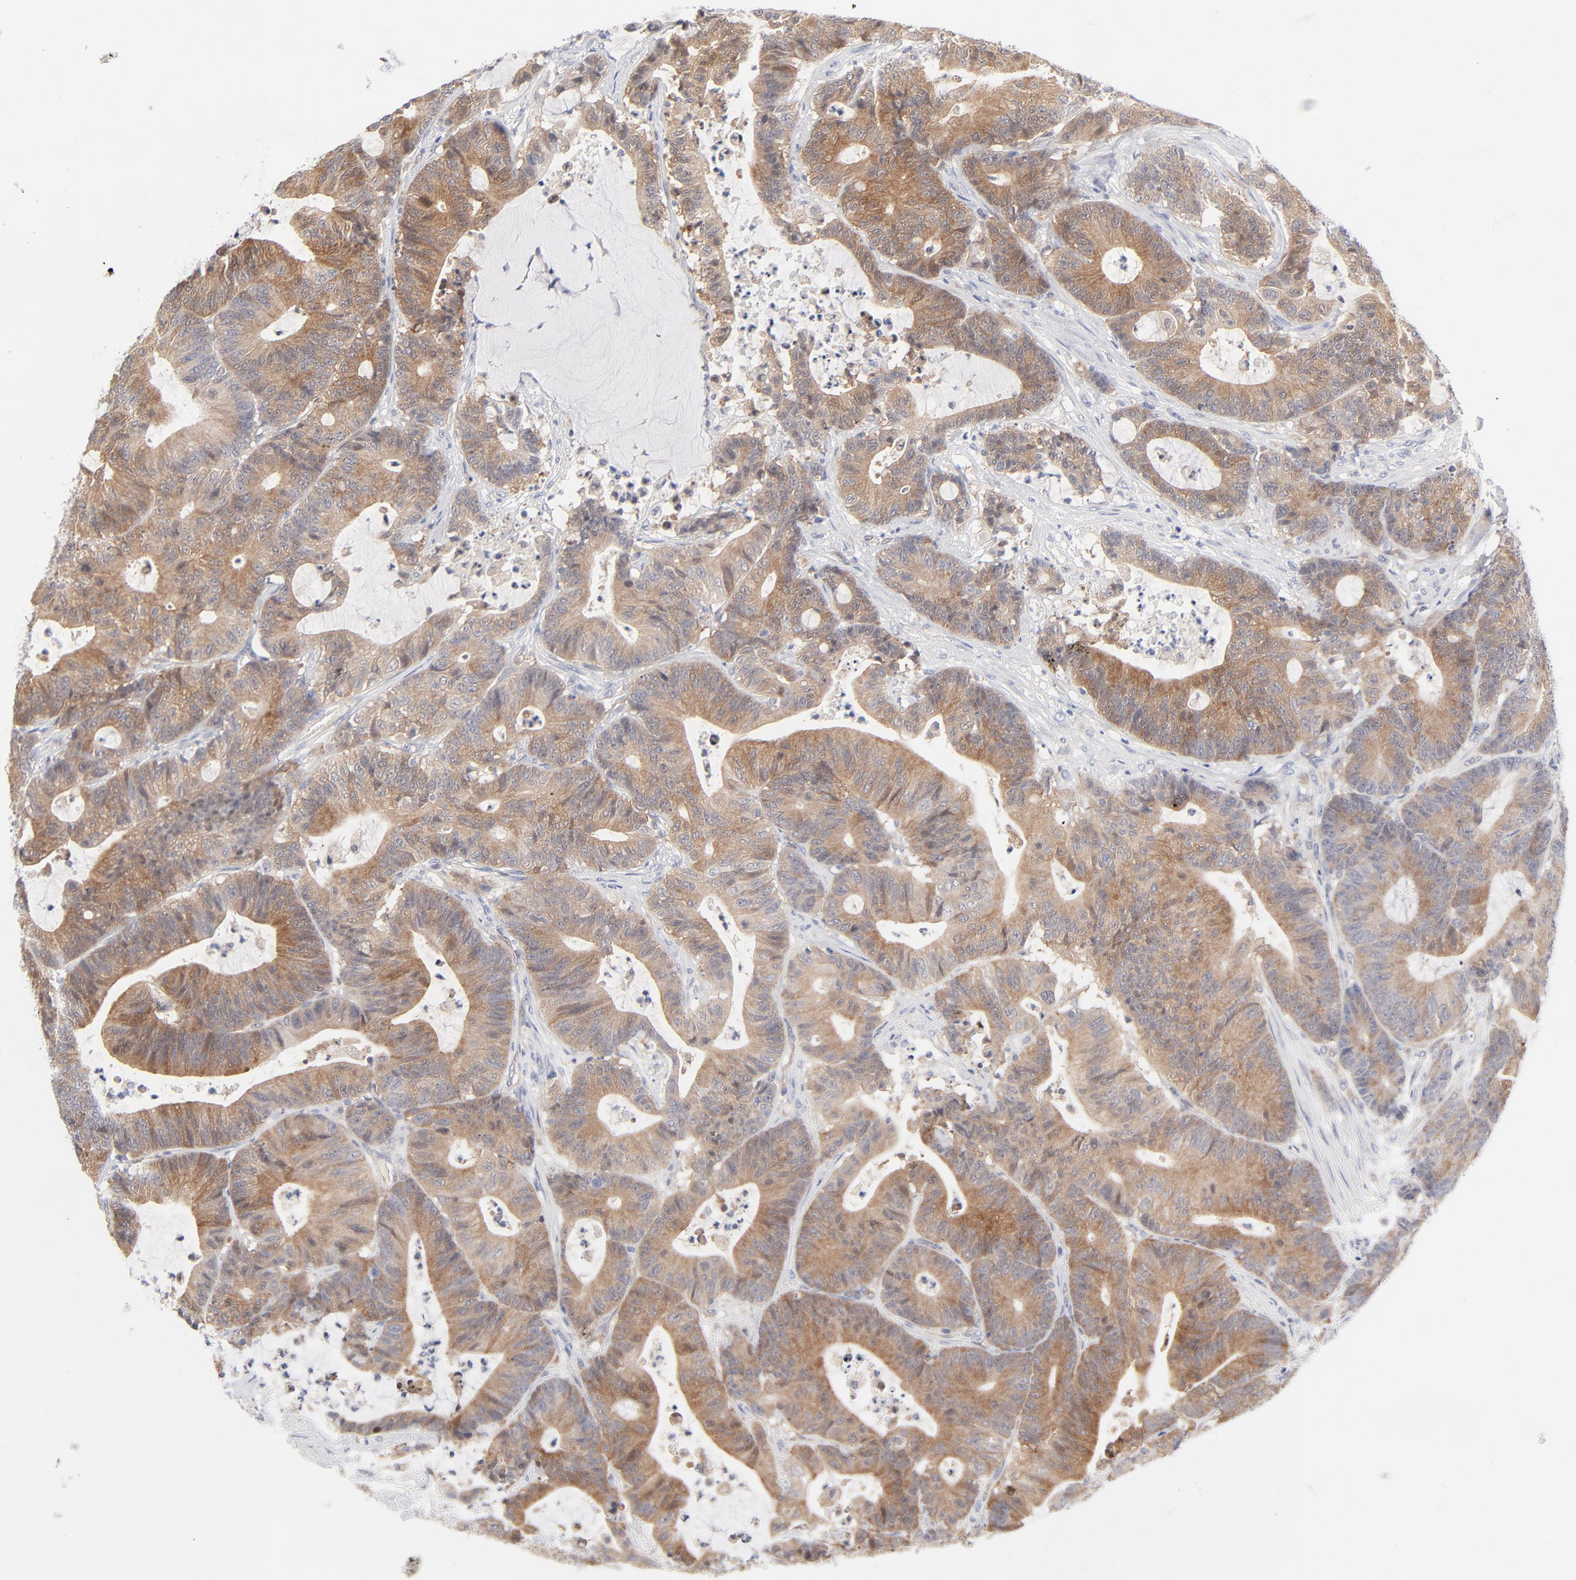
{"staining": {"intensity": "moderate", "quantity": ">75%", "location": "cytoplasmic/membranous"}, "tissue": "colorectal cancer", "cell_type": "Tumor cells", "image_type": "cancer", "snomed": [{"axis": "morphology", "description": "Adenocarcinoma, NOS"}, {"axis": "topography", "description": "Colon"}], "caption": "Brown immunohistochemical staining in colorectal cancer reveals moderate cytoplasmic/membranous staining in approximately >75% of tumor cells.", "gene": "ARRB1", "patient": {"sex": "female", "age": 84}}